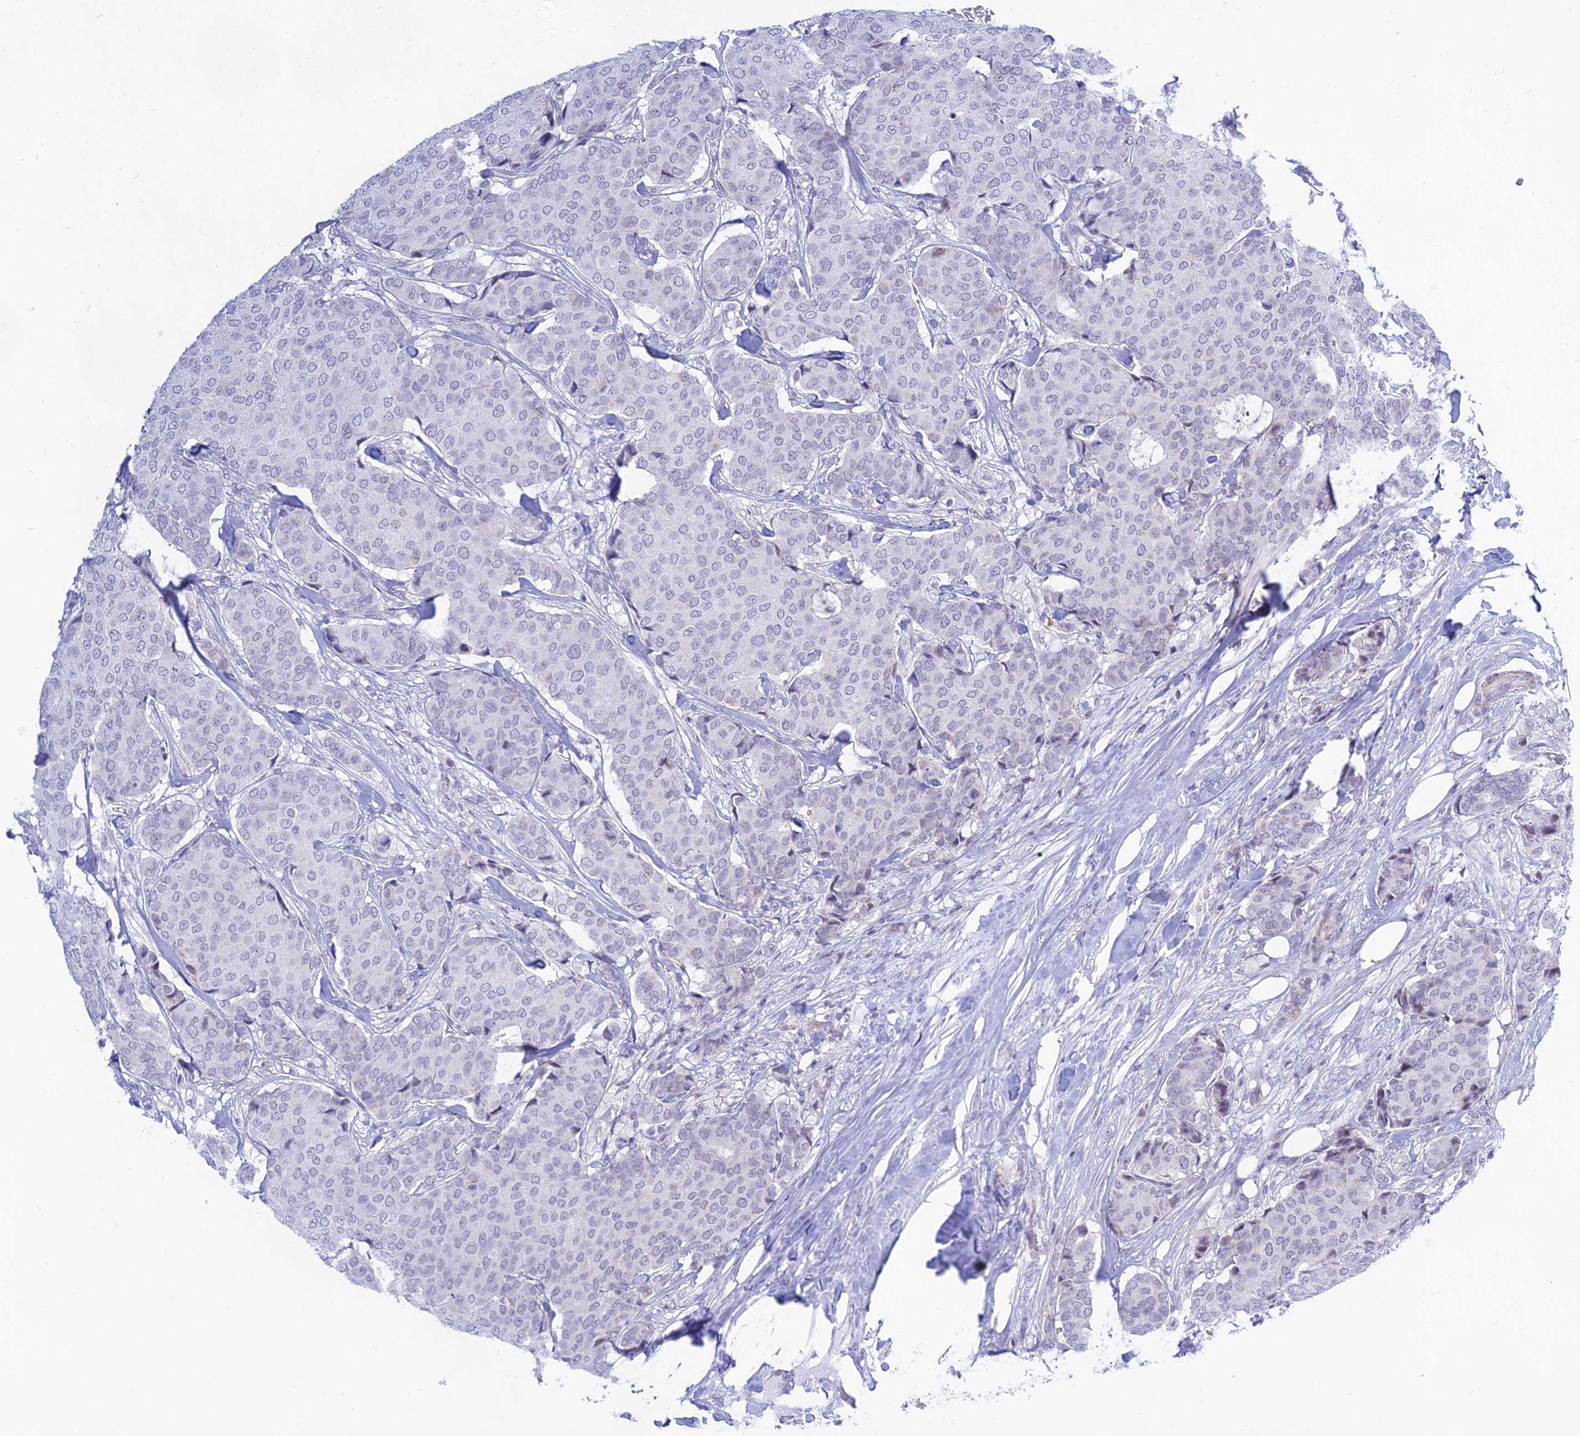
{"staining": {"intensity": "negative", "quantity": "none", "location": "none"}, "tissue": "breast cancer", "cell_type": "Tumor cells", "image_type": "cancer", "snomed": [{"axis": "morphology", "description": "Duct carcinoma"}, {"axis": "topography", "description": "Breast"}], "caption": "An immunohistochemistry histopathology image of breast cancer (invasive ductal carcinoma) is shown. There is no staining in tumor cells of breast cancer (invasive ductal carcinoma).", "gene": "KRR1", "patient": {"sex": "female", "age": 75}}